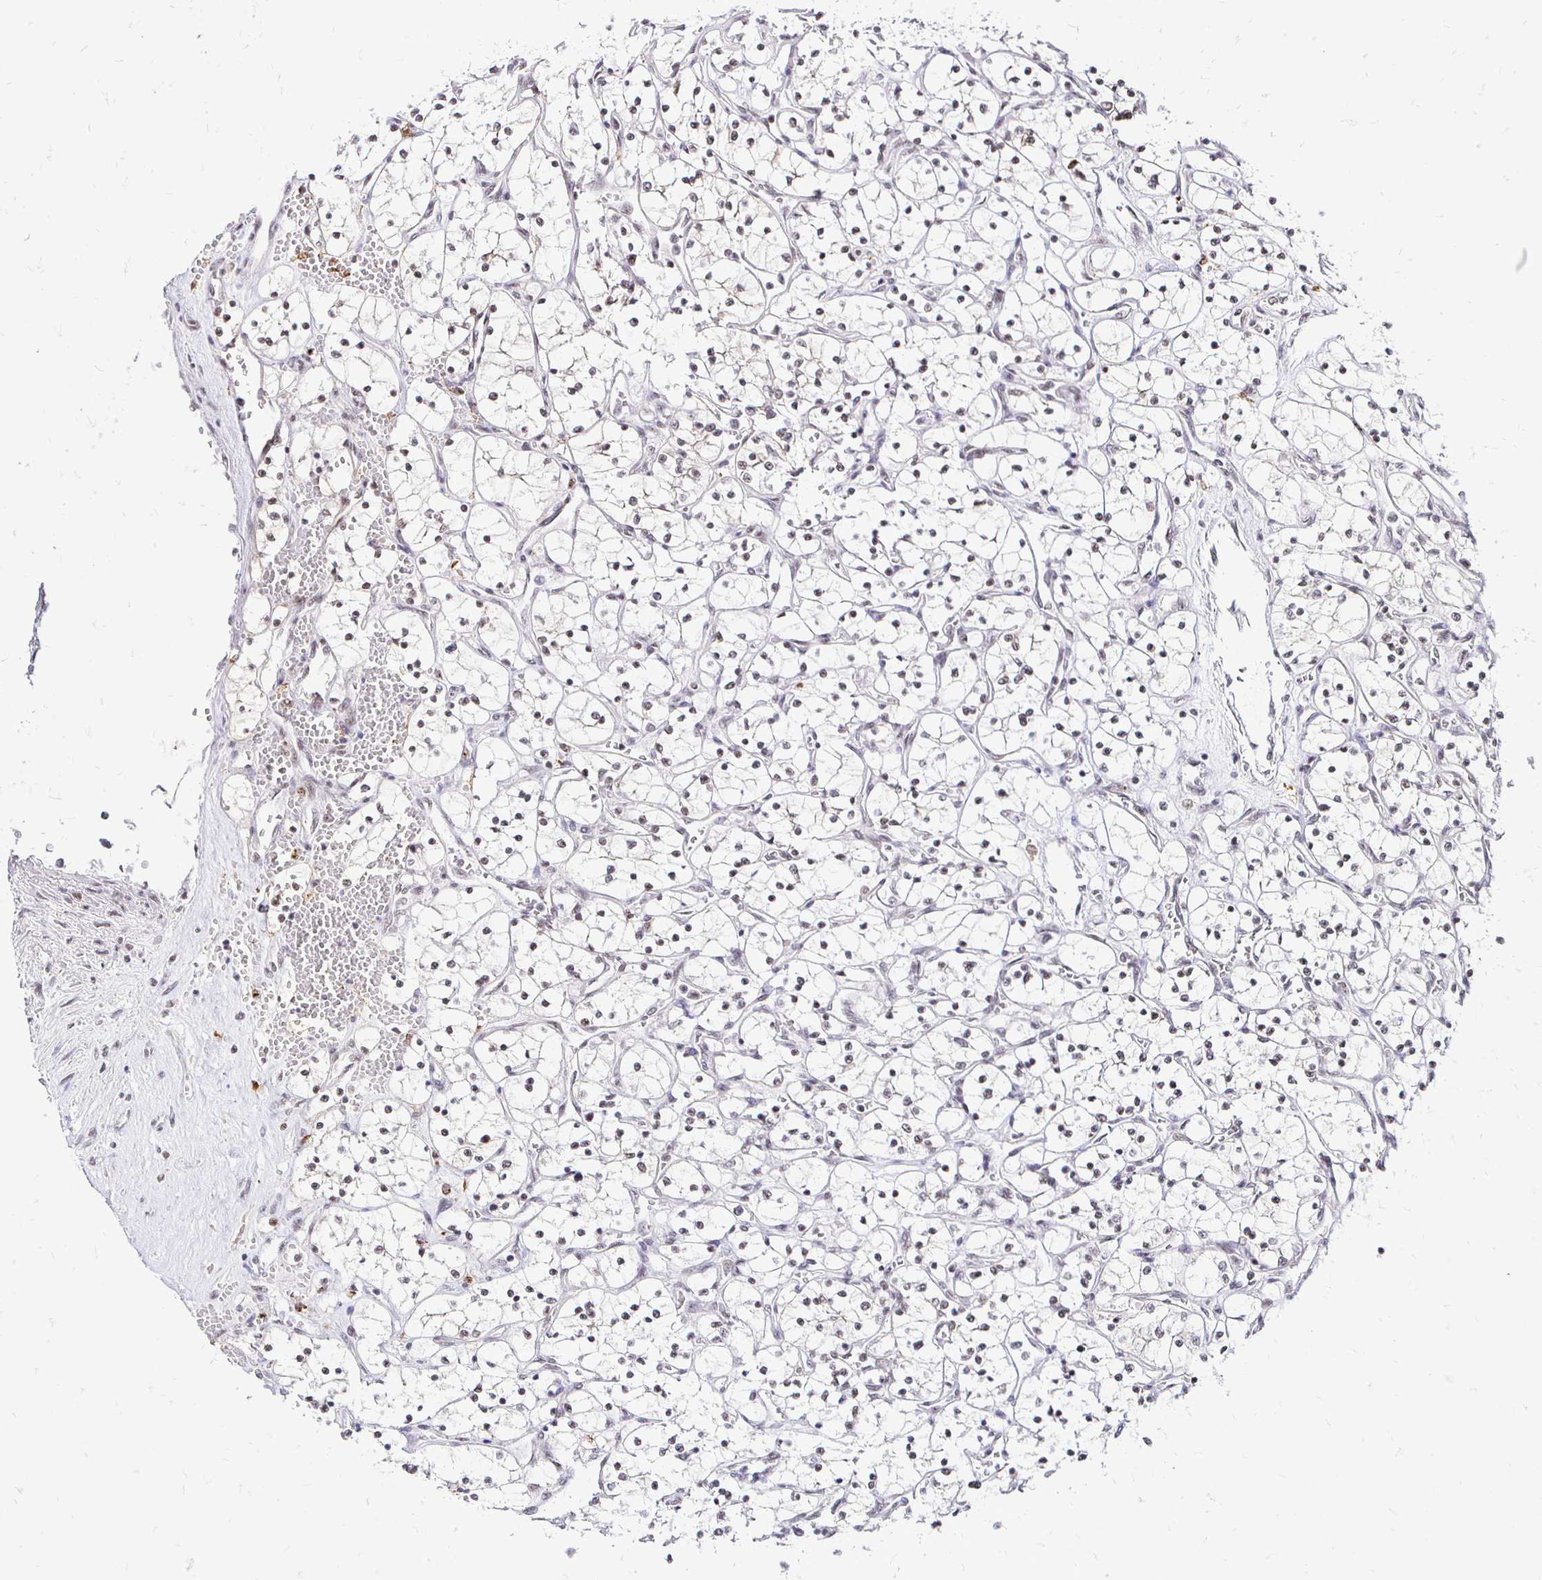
{"staining": {"intensity": "weak", "quantity": "<25%", "location": "nuclear"}, "tissue": "renal cancer", "cell_type": "Tumor cells", "image_type": "cancer", "snomed": [{"axis": "morphology", "description": "Adenocarcinoma, NOS"}, {"axis": "topography", "description": "Kidney"}], "caption": "This image is of adenocarcinoma (renal) stained with IHC to label a protein in brown with the nuclei are counter-stained blue. There is no positivity in tumor cells.", "gene": "SIN3A", "patient": {"sex": "female", "age": 69}}